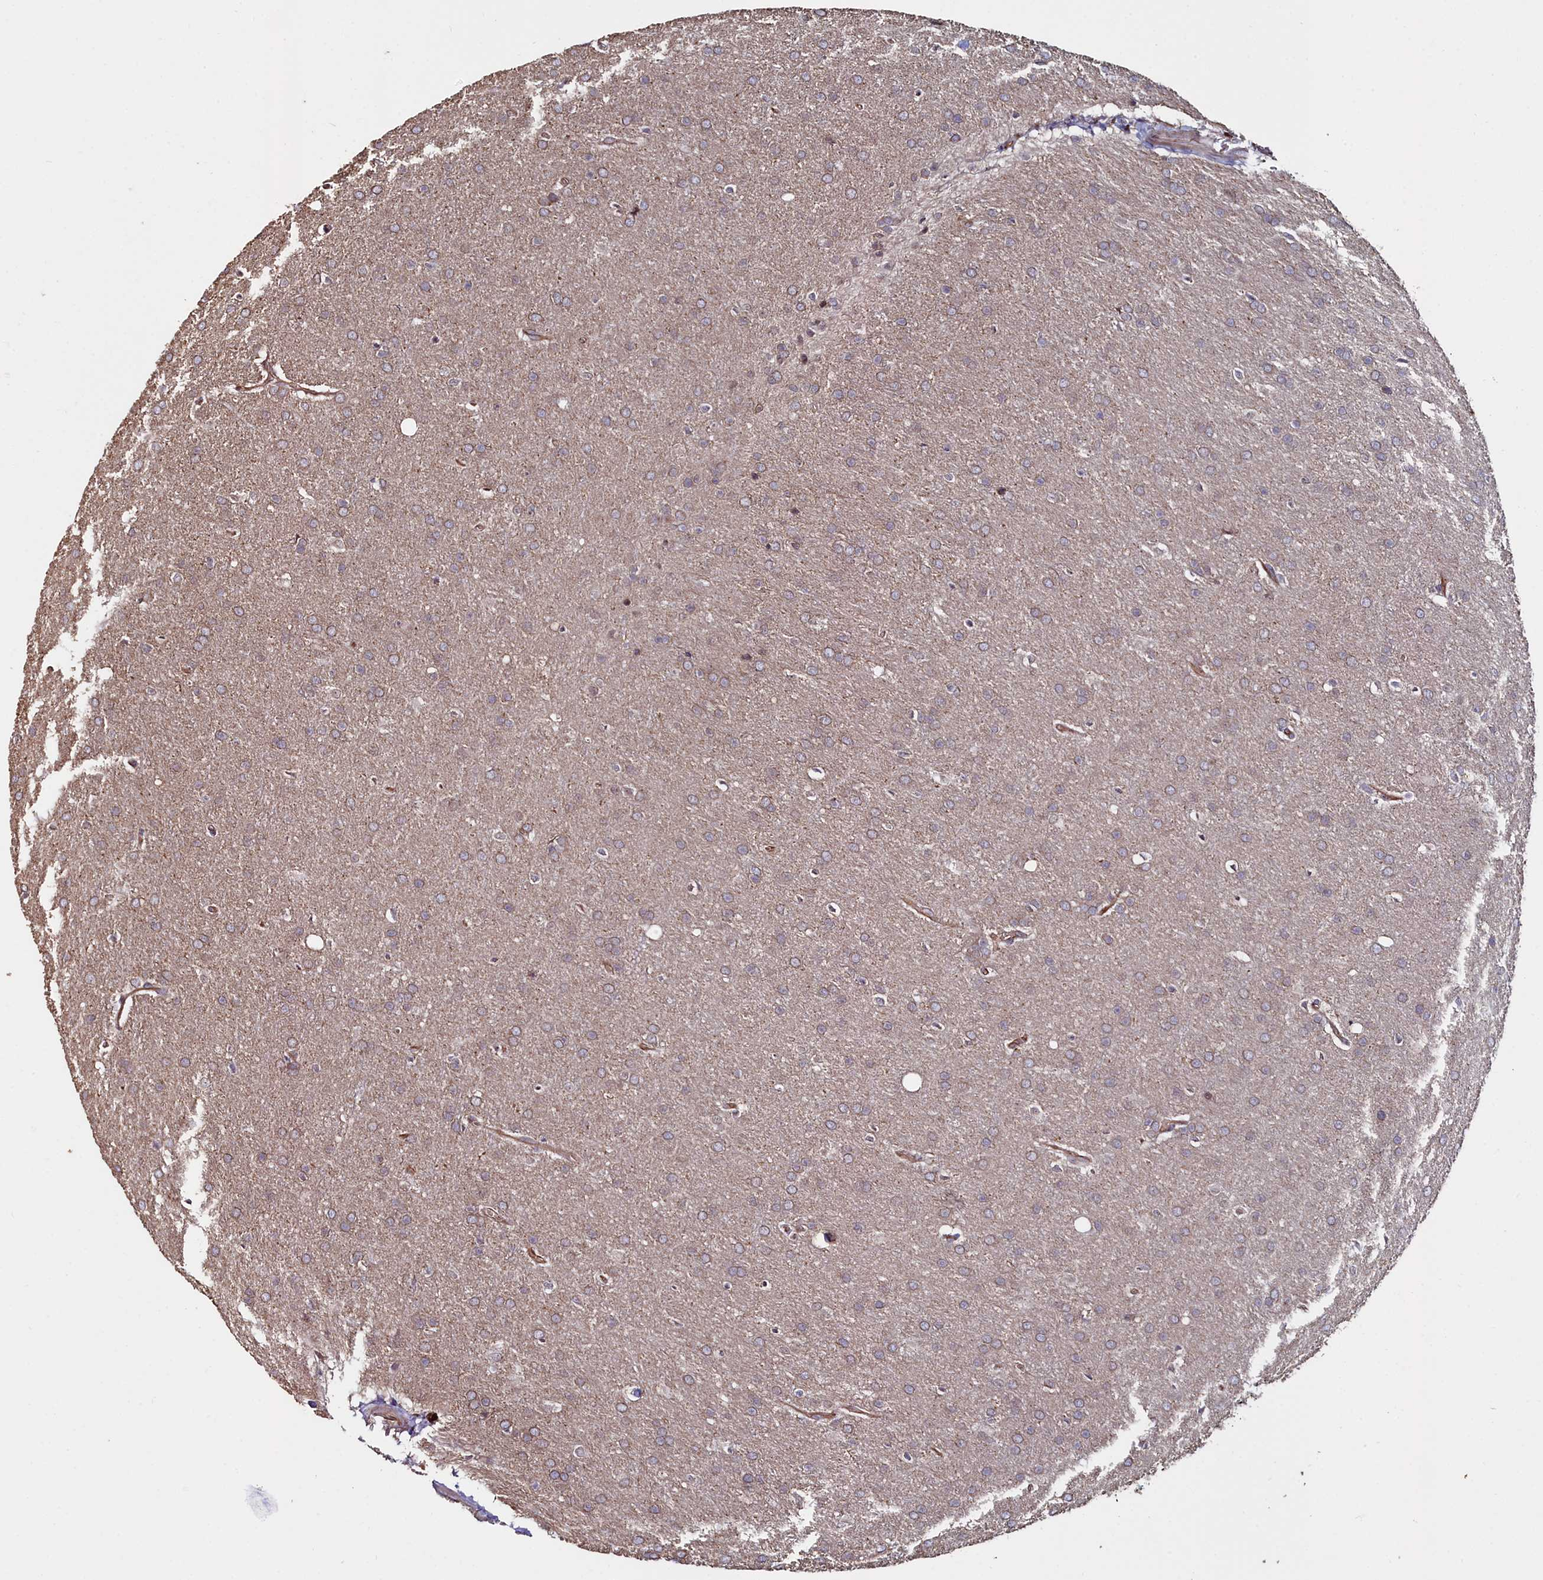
{"staining": {"intensity": "weak", "quantity": ">75%", "location": "cytoplasmic/membranous"}, "tissue": "glioma", "cell_type": "Tumor cells", "image_type": "cancer", "snomed": [{"axis": "morphology", "description": "Glioma, malignant, Low grade"}, {"axis": "topography", "description": "Brain"}], "caption": "Human glioma stained with a protein marker demonstrates weak staining in tumor cells.", "gene": "C4orf19", "patient": {"sex": "female", "age": 32}}